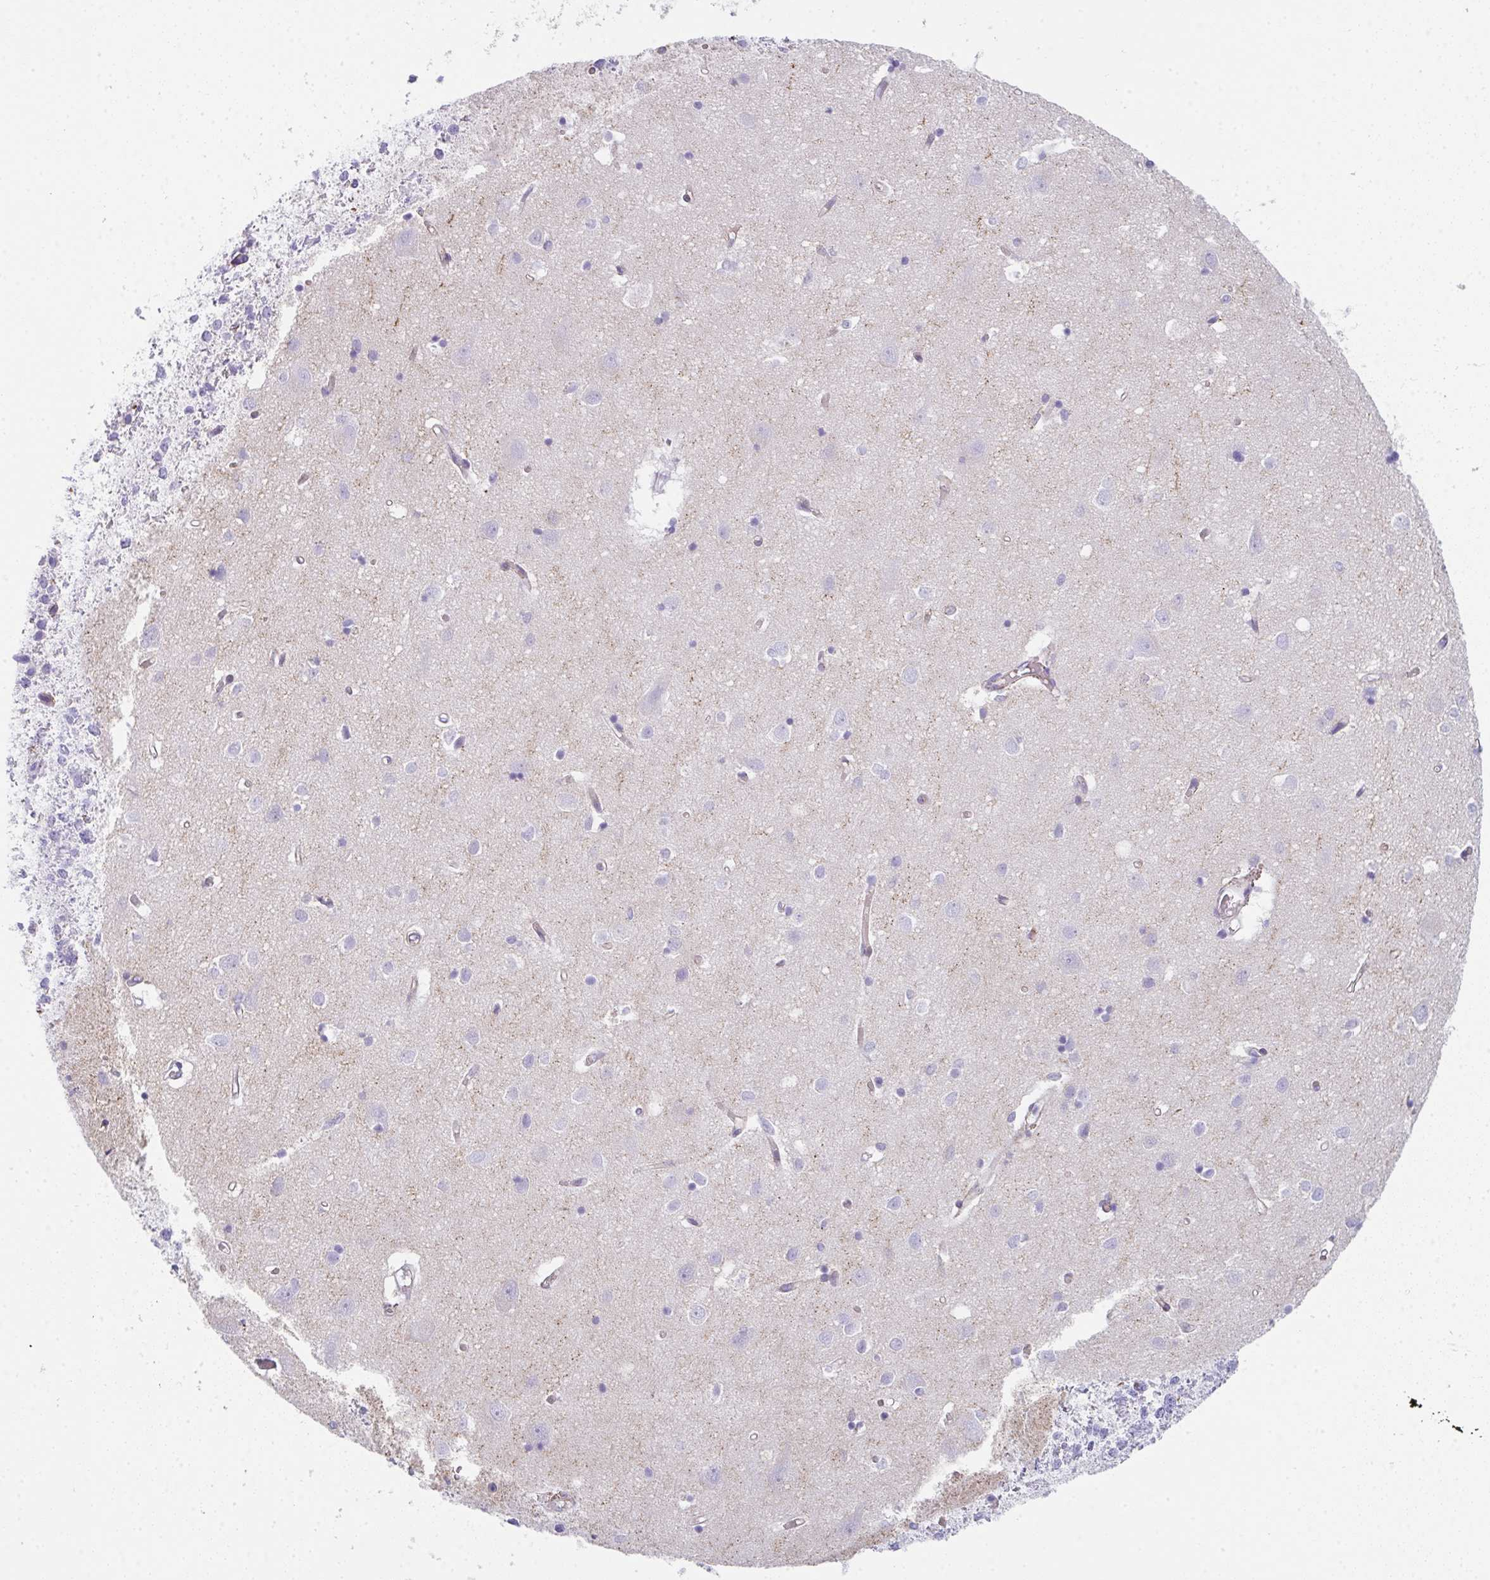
{"staining": {"intensity": "weak", "quantity": "25%-75%", "location": "cytoplasmic/membranous"}, "tissue": "cerebral cortex", "cell_type": "Endothelial cells", "image_type": "normal", "snomed": [{"axis": "morphology", "description": "Normal tissue, NOS"}, {"axis": "topography", "description": "Cerebral cortex"}], "caption": "Immunohistochemistry (IHC) staining of unremarkable cerebral cortex, which demonstrates low levels of weak cytoplasmic/membranous expression in about 25%-75% of endothelial cells indicating weak cytoplasmic/membranous protein positivity. The staining was performed using DAB (3,3'-diaminobenzidine) (brown) for protein detection and nuclei were counterstained in hematoxylin (blue).", "gene": "DBN1", "patient": {"sex": "male", "age": 70}}